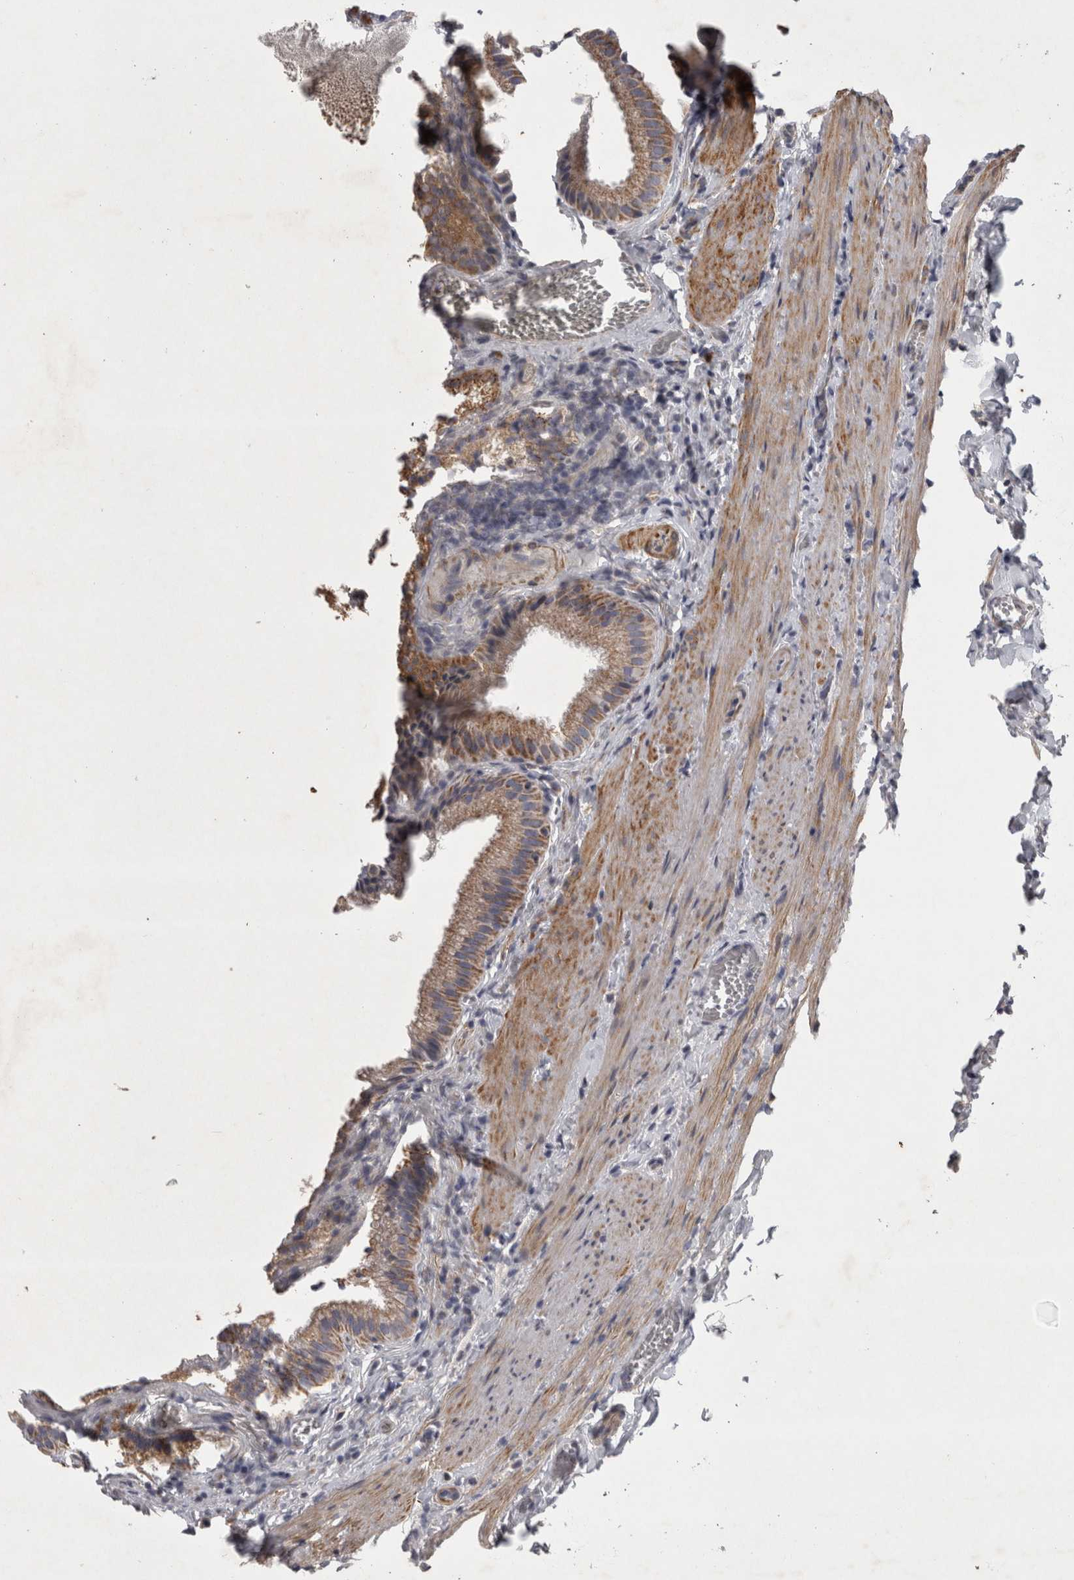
{"staining": {"intensity": "moderate", "quantity": ">75%", "location": "cytoplasmic/membranous"}, "tissue": "gallbladder", "cell_type": "Glandular cells", "image_type": "normal", "snomed": [{"axis": "morphology", "description": "Normal tissue, NOS"}, {"axis": "topography", "description": "Gallbladder"}], "caption": "Immunohistochemical staining of benign human gallbladder exhibits moderate cytoplasmic/membranous protein expression in about >75% of glandular cells.", "gene": "DBT", "patient": {"sex": "male", "age": 38}}